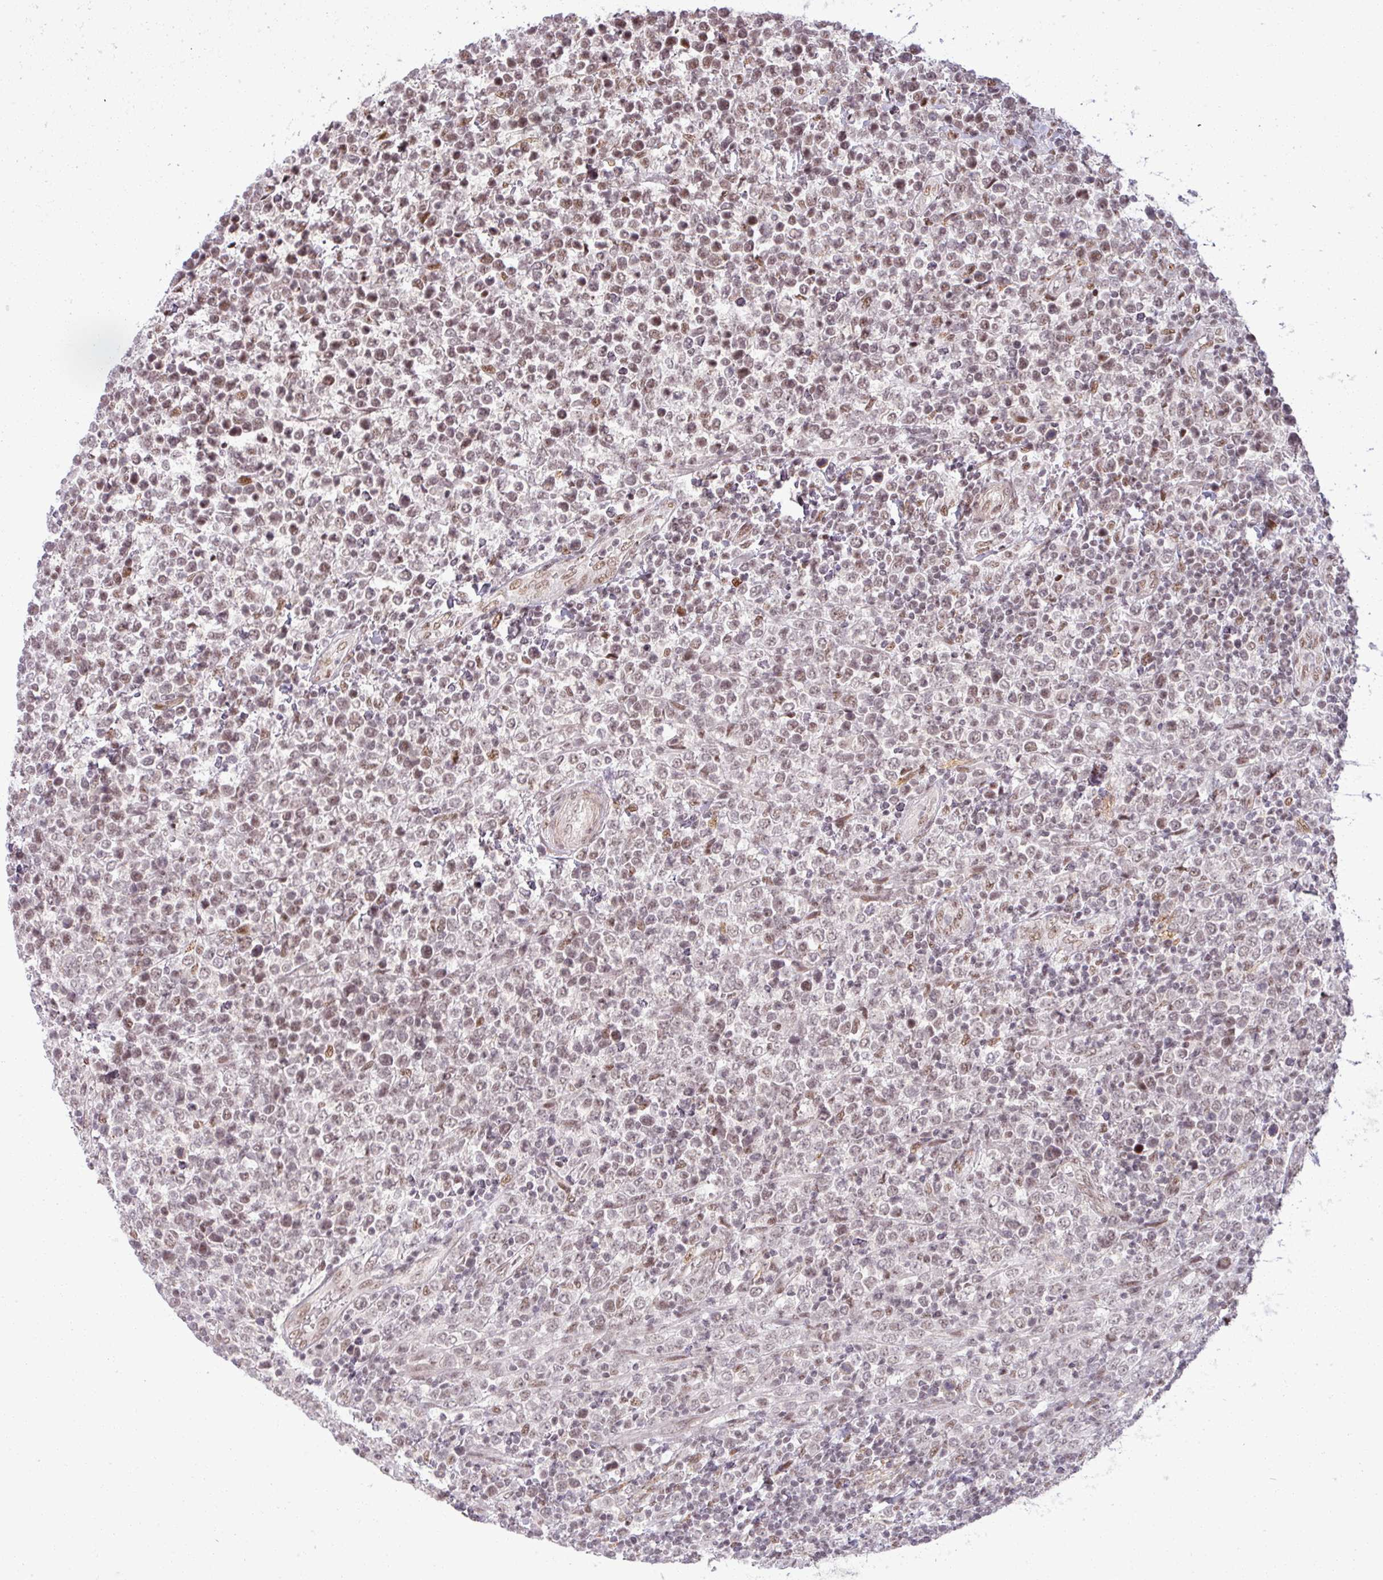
{"staining": {"intensity": "weak", "quantity": "25%-75%", "location": "nuclear"}, "tissue": "lymphoma", "cell_type": "Tumor cells", "image_type": "cancer", "snomed": [{"axis": "morphology", "description": "Malignant lymphoma, non-Hodgkin's type, High grade"}, {"axis": "topography", "description": "Soft tissue"}], "caption": "Immunohistochemical staining of human lymphoma reveals low levels of weak nuclear staining in approximately 25%-75% of tumor cells. Immunohistochemistry stains the protein in brown and the nuclei are stained blue.", "gene": "PTPN20", "patient": {"sex": "female", "age": 56}}